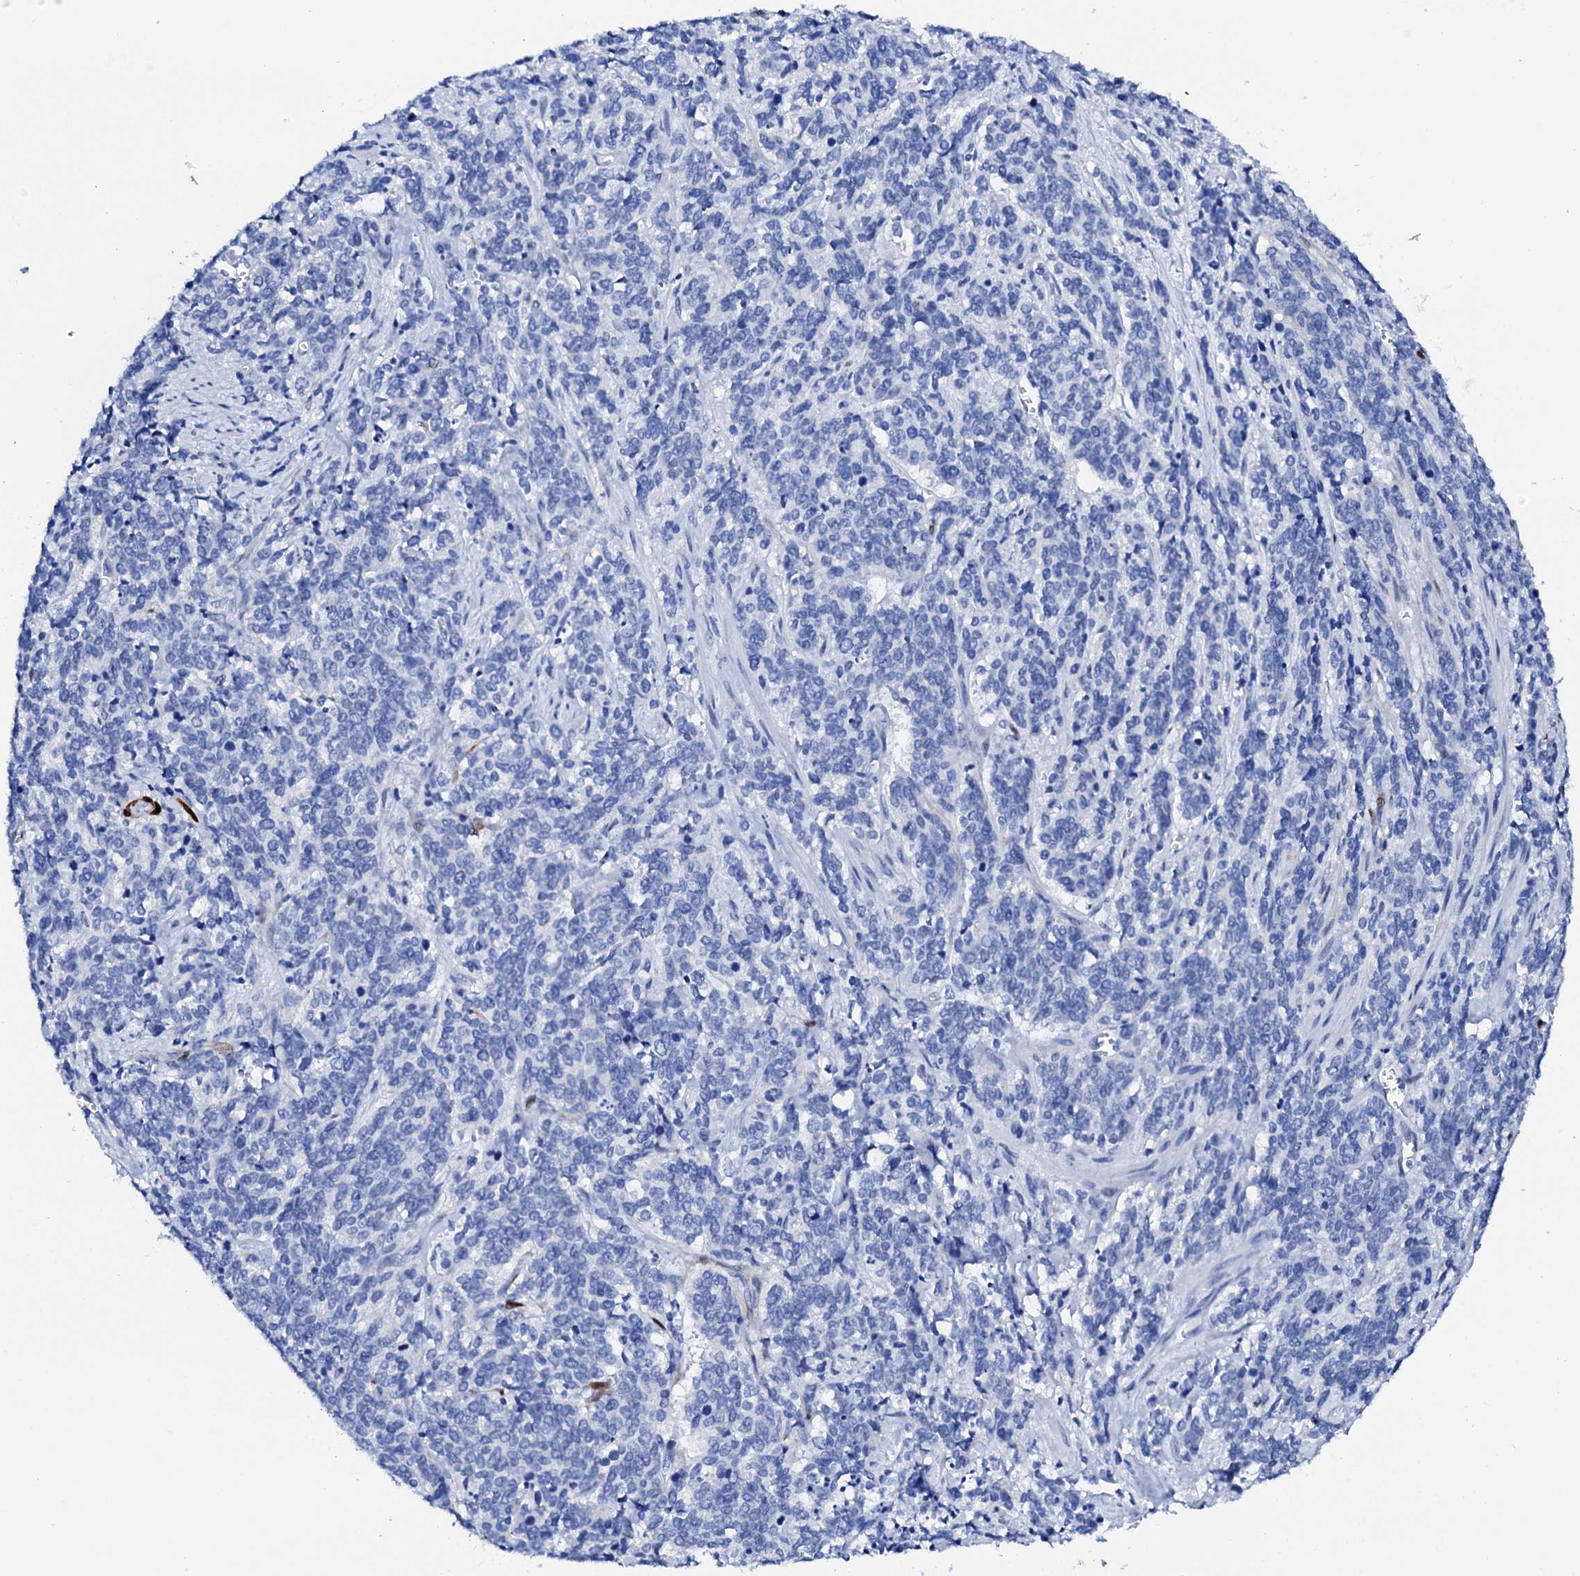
{"staining": {"intensity": "negative", "quantity": "none", "location": "none"}, "tissue": "cervical cancer", "cell_type": "Tumor cells", "image_type": "cancer", "snomed": [{"axis": "morphology", "description": "Squamous cell carcinoma, NOS"}, {"axis": "topography", "description": "Cervix"}], "caption": "Immunohistochemistry of human squamous cell carcinoma (cervical) demonstrates no positivity in tumor cells. Brightfield microscopy of immunohistochemistry (IHC) stained with DAB (3,3'-diaminobenzidine) (brown) and hematoxylin (blue), captured at high magnification.", "gene": "NRIP2", "patient": {"sex": "female", "age": 60}}